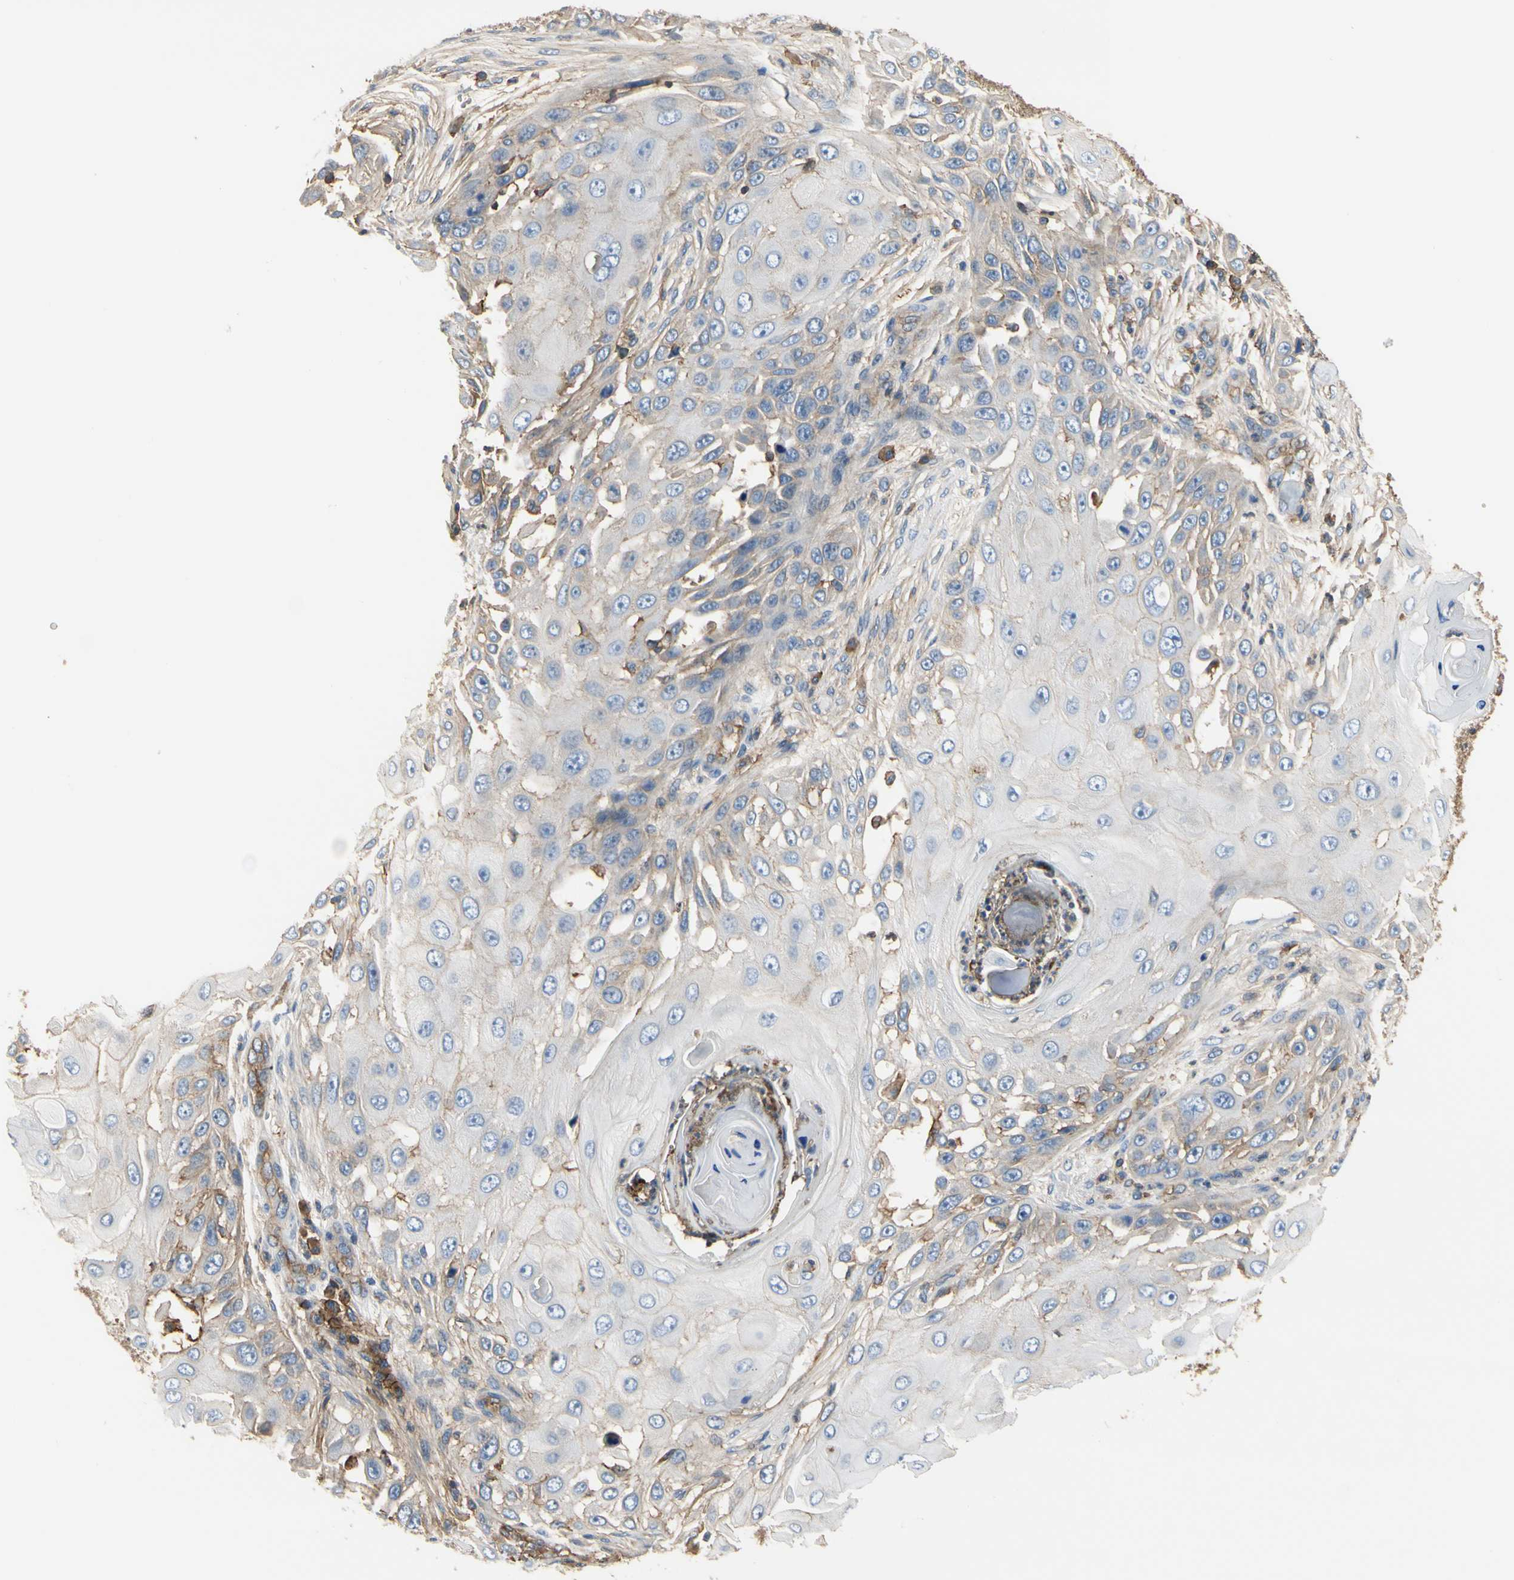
{"staining": {"intensity": "negative", "quantity": "none", "location": "none"}, "tissue": "skin cancer", "cell_type": "Tumor cells", "image_type": "cancer", "snomed": [{"axis": "morphology", "description": "Squamous cell carcinoma, NOS"}, {"axis": "topography", "description": "Skin"}], "caption": "Tumor cells show no significant positivity in squamous cell carcinoma (skin).", "gene": "IL1RL1", "patient": {"sex": "female", "age": 44}}